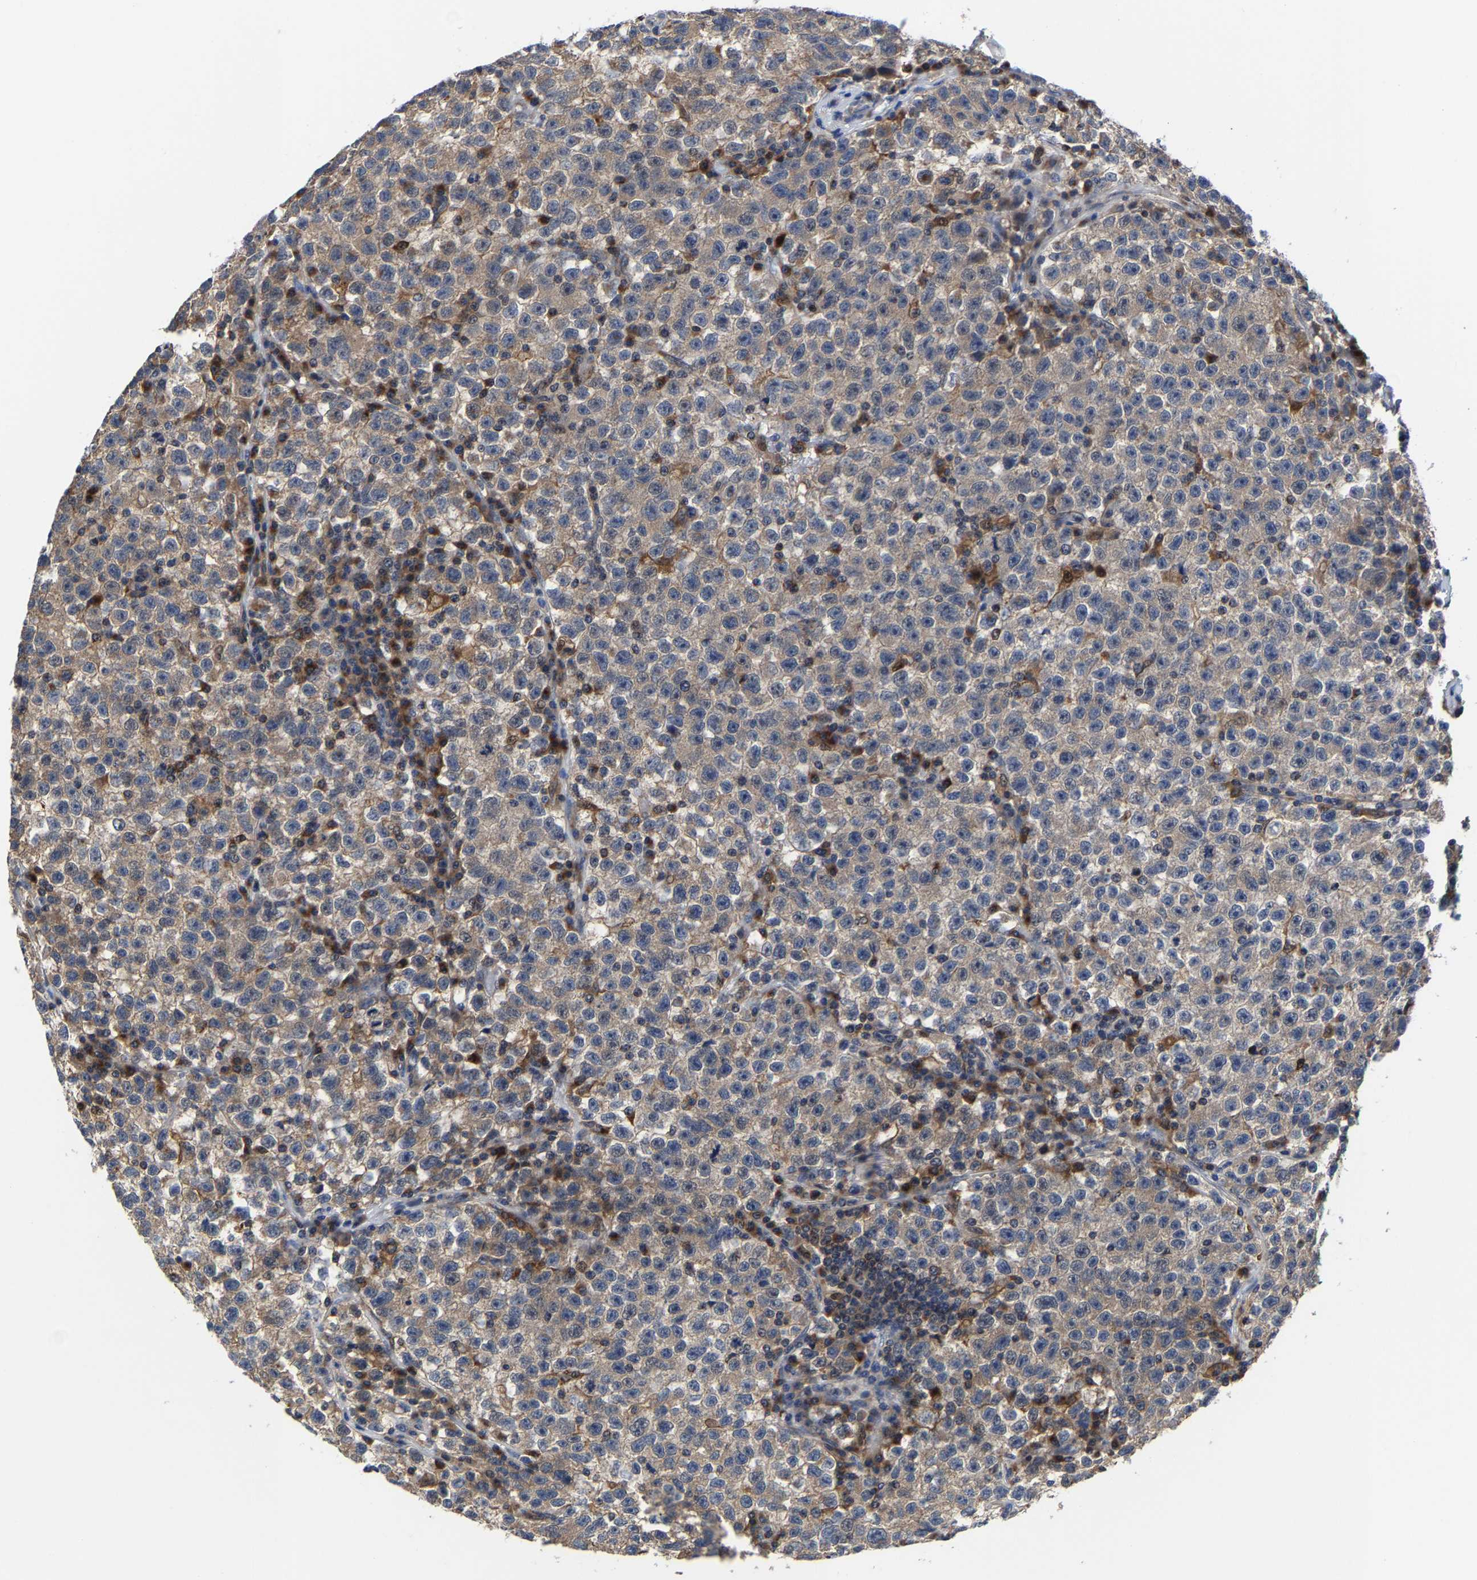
{"staining": {"intensity": "weak", "quantity": ">75%", "location": "cytoplasmic/membranous"}, "tissue": "testis cancer", "cell_type": "Tumor cells", "image_type": "cancer", "snomed": [{"axis": "morphology", "description": "Seminoma, NOS"}, {"axis": "topography", "description": "Testis"}], "caption": "This photomicrograph demonstrates immunohistochemistry staining of human seminoma (testis), with low weak cytoplasmic/membranous expression in approximately >75% of tumor cells.", "gene": "PFKFB3", "patient": {"sex": "male", "age": 22}}